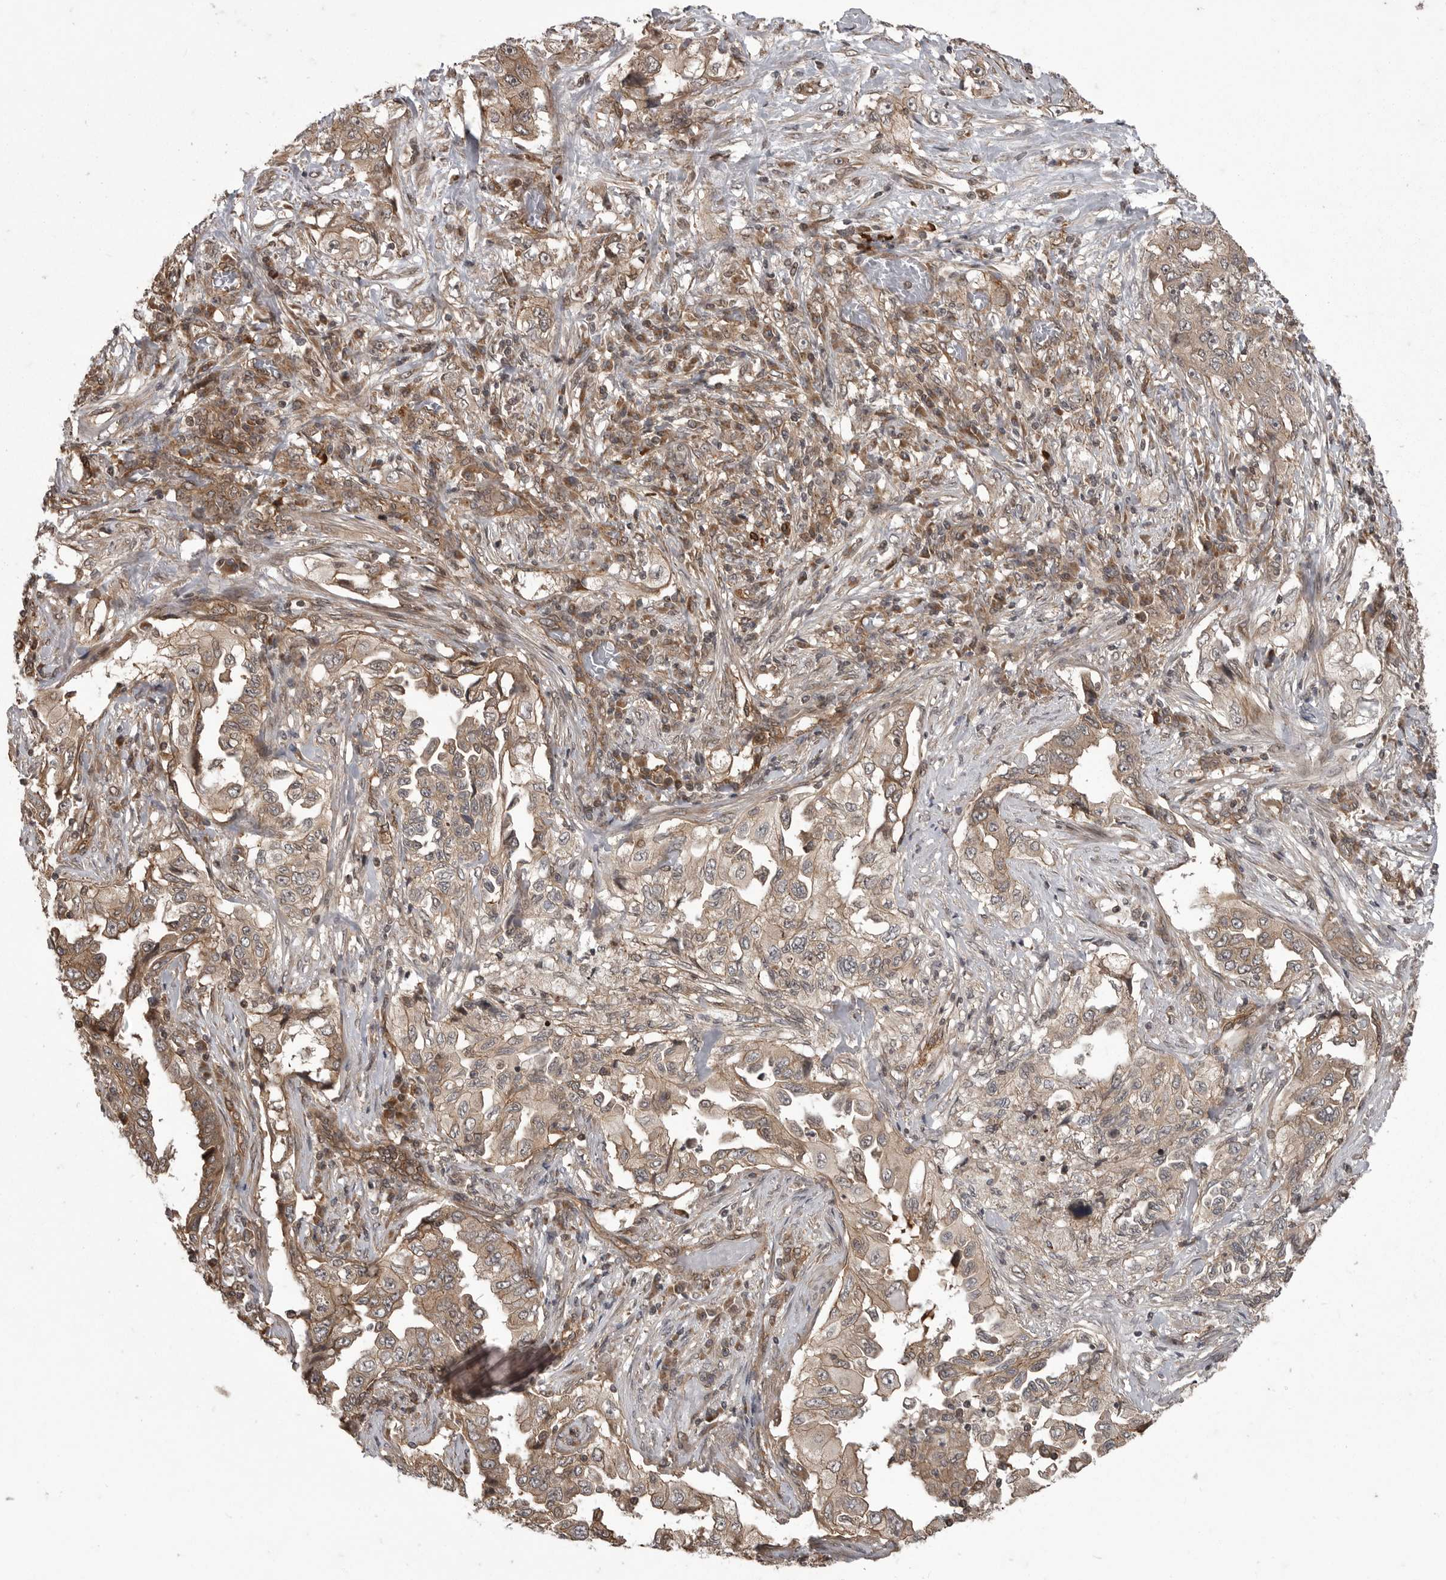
{"staining": {"intensity": "weak", "quantity": ">75%", "location": "cytoplasmic/membranous"}, "tissue": "lung cancer", "cell_type": "Tumor cells", "image_type": "cancer", "snomed": [{"axis": "morphology", "description": "Adenocarcinoma, NOS"}, {"axis": "topography", "description": "Lung"}], "caption": "Immunohistochemistry image of human lung cancer (adenocarcinoma) stained for a protein (brown), which exhibits low levels of weak cytoplasmic/membranous staining in approximately >75% of tumor cells.", "gene": "DNAJC8", "patient": {"sex": "female", "age": 51}}